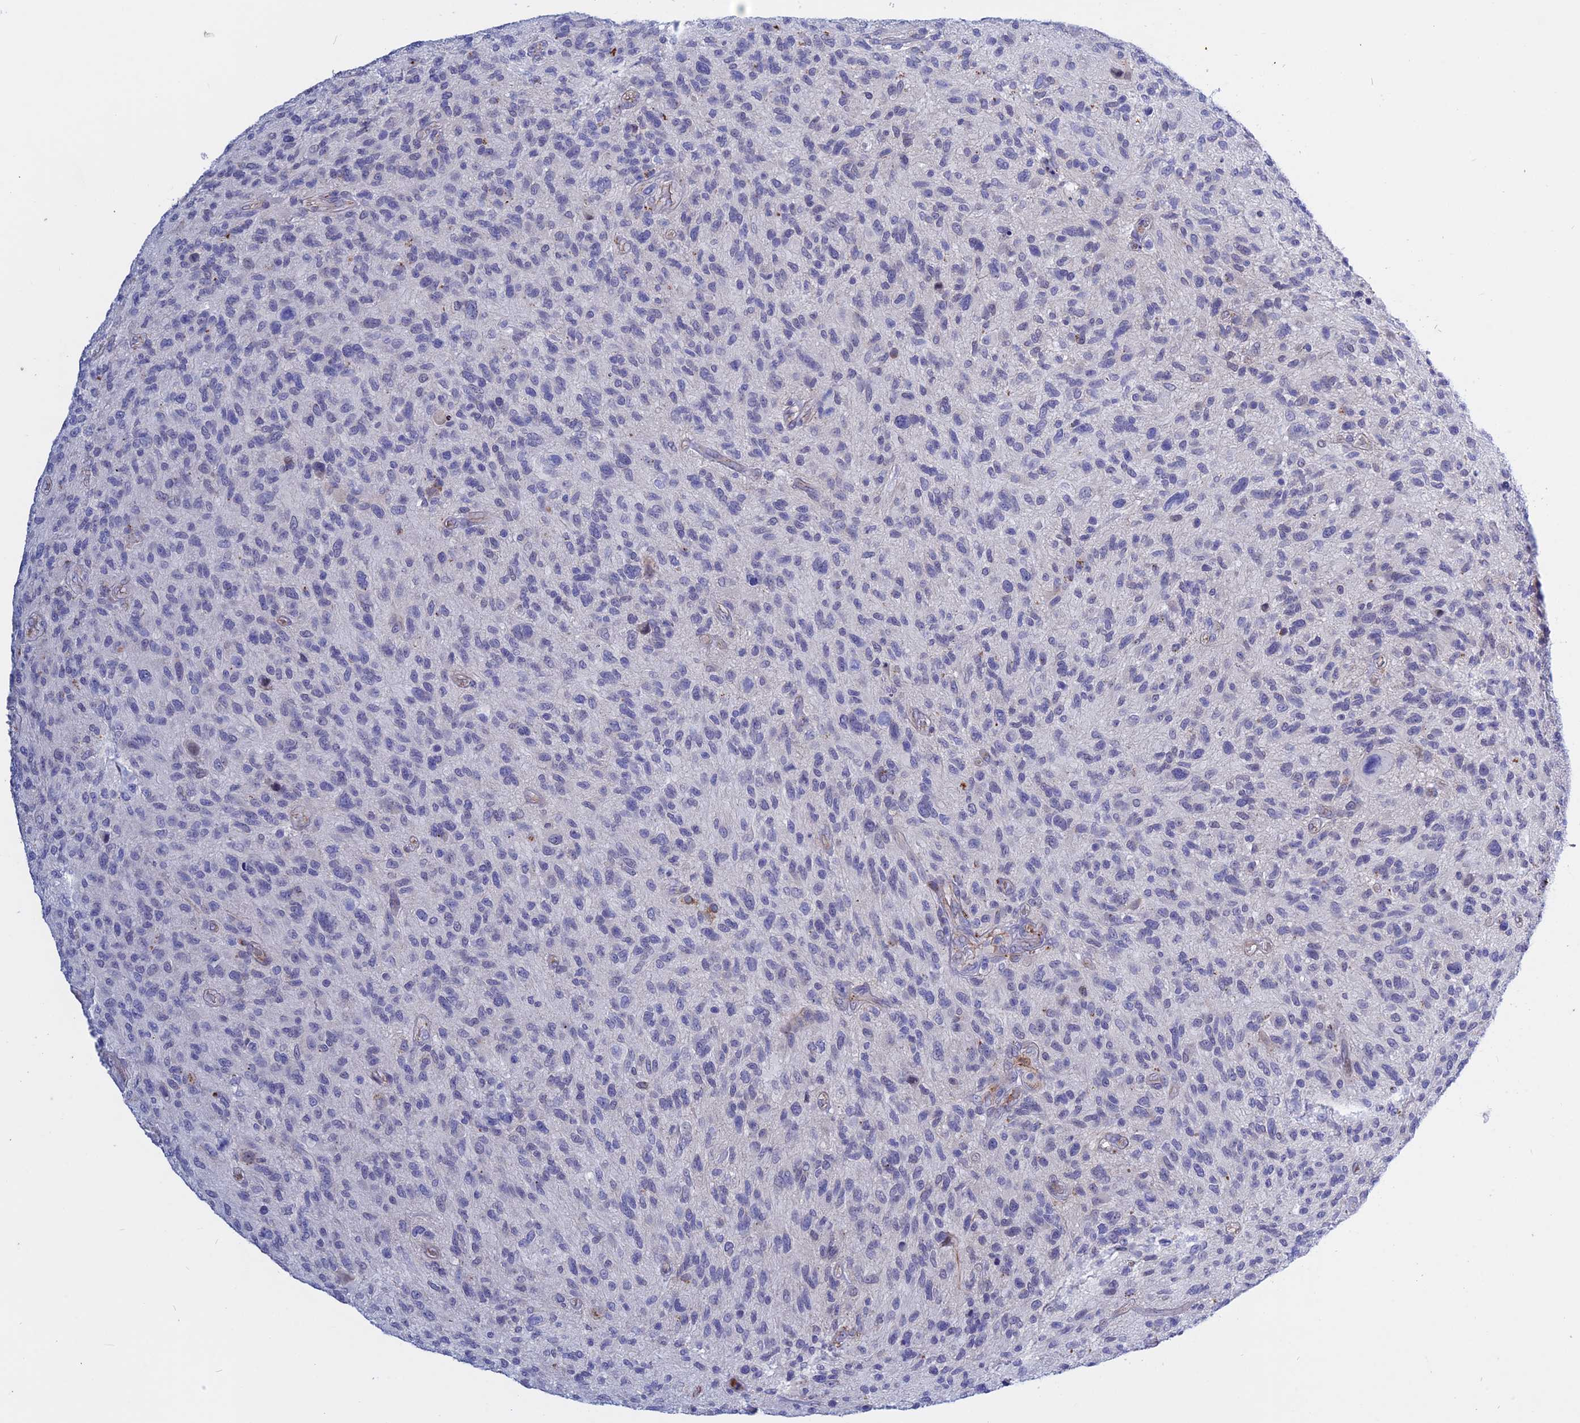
{"staining": {"intensity": "negative", "quantity": "none", "location": "none"}, "tissue": "glioma", "cell_type": "Tumor cells", "image_type": "cancer", "snomed": [{"axis": "morphology", "description": "Glioma, malignant, High grade"}, {"axis": "topography", "description": "Brain"}], "caption": "This is an immunohistochemistry photomicrograph of malignant glioma (high-grade). There is no positivity in tumor cells.", "gene": "GK5", "patient": {"sex": "male", "age": 47}}